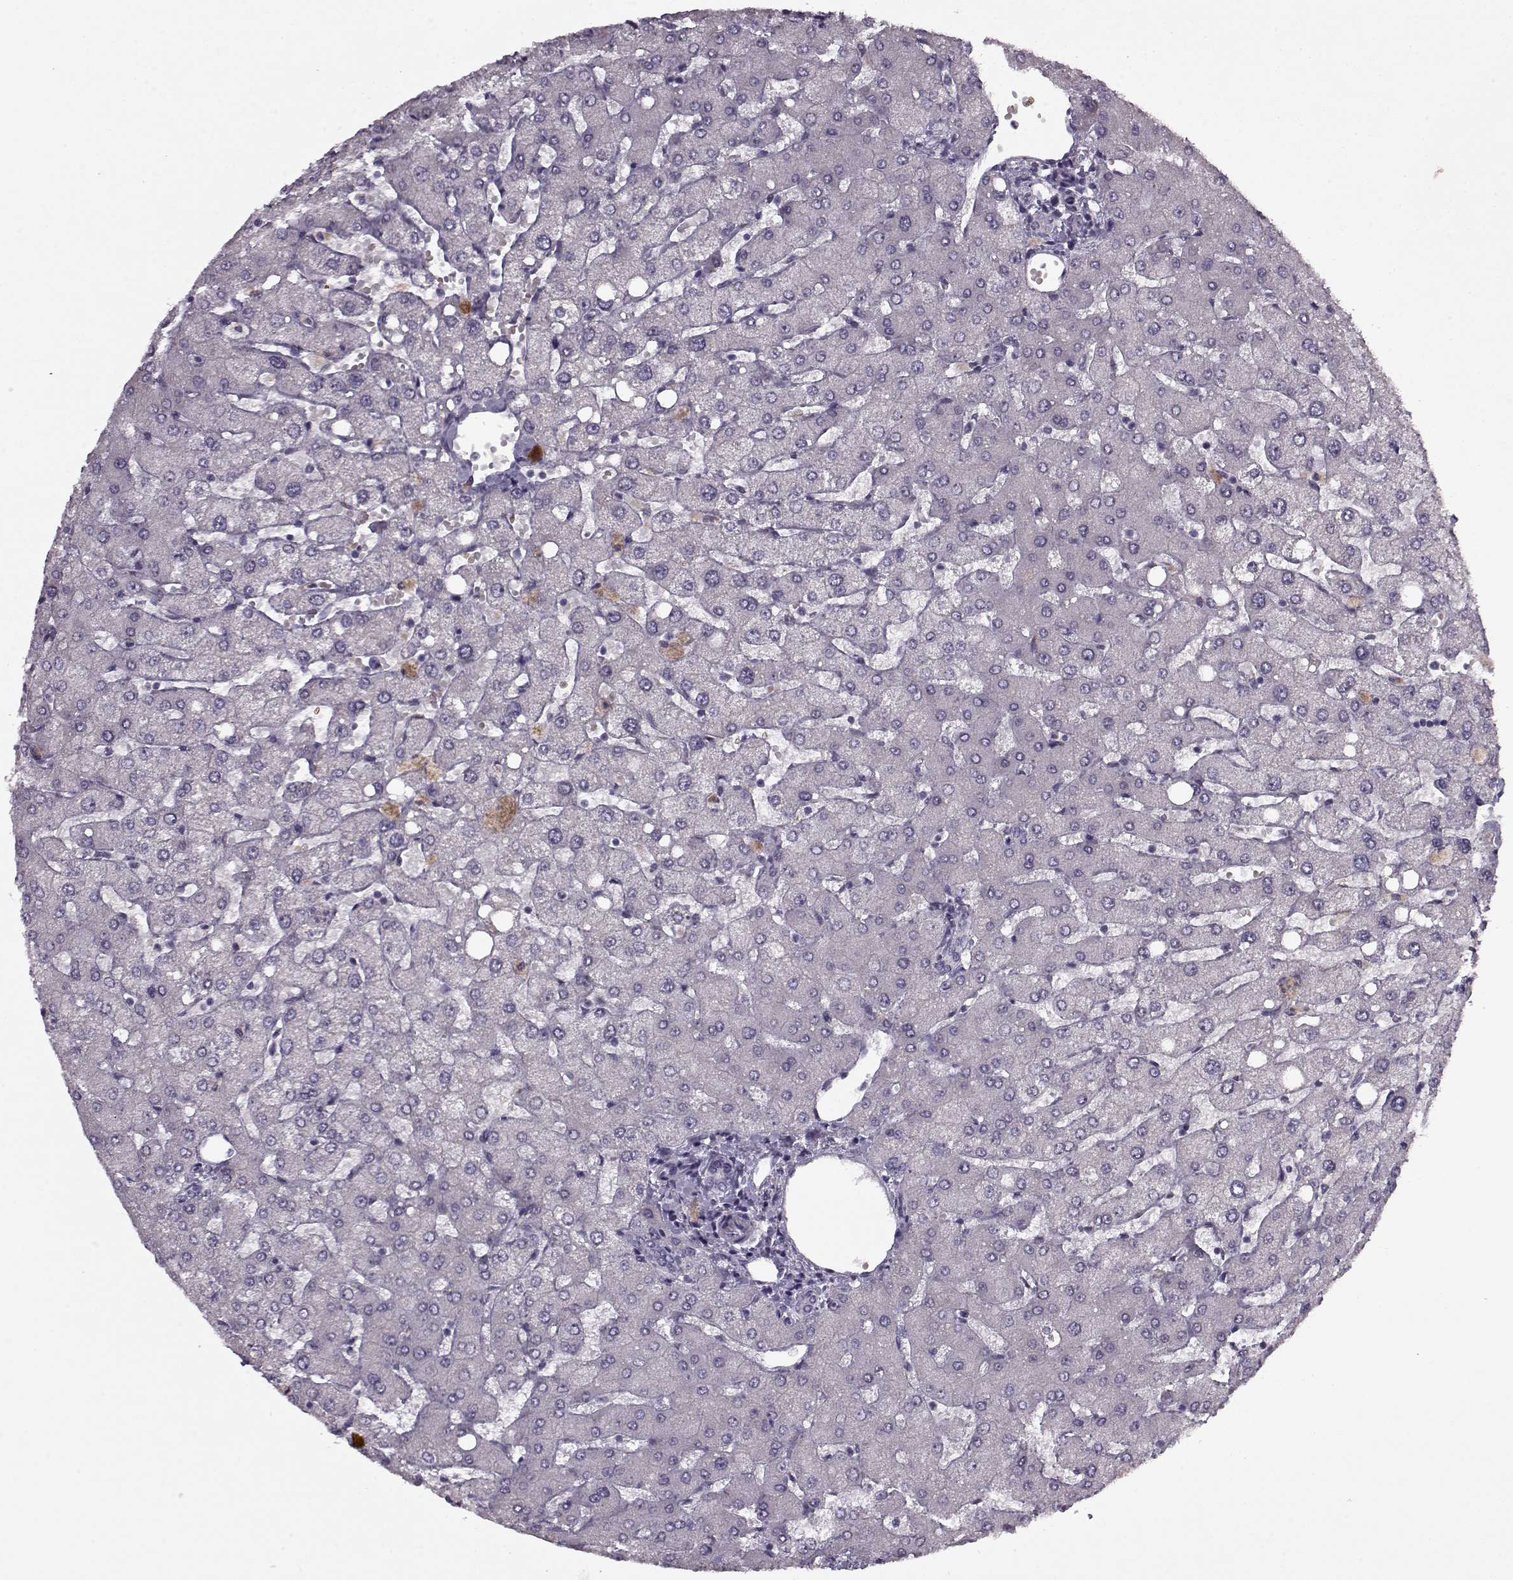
{"staining": {"intensity": "negative", "quantity": "none", "location": "none"}, "tissue": "liver", "cell_type": "Cholangiocytes", "image_type": "normal", "snomed": [{"axis": "morphology", "description": "Normal tissue, NOS"}, {"axis": "topography", "description": "Liver"}], "caption": "An image of liver stained for a protein reveals no brown staining in cholangiocytes.", "gene": "KRT9", "patient": {"sex": "female", "age": 54}}